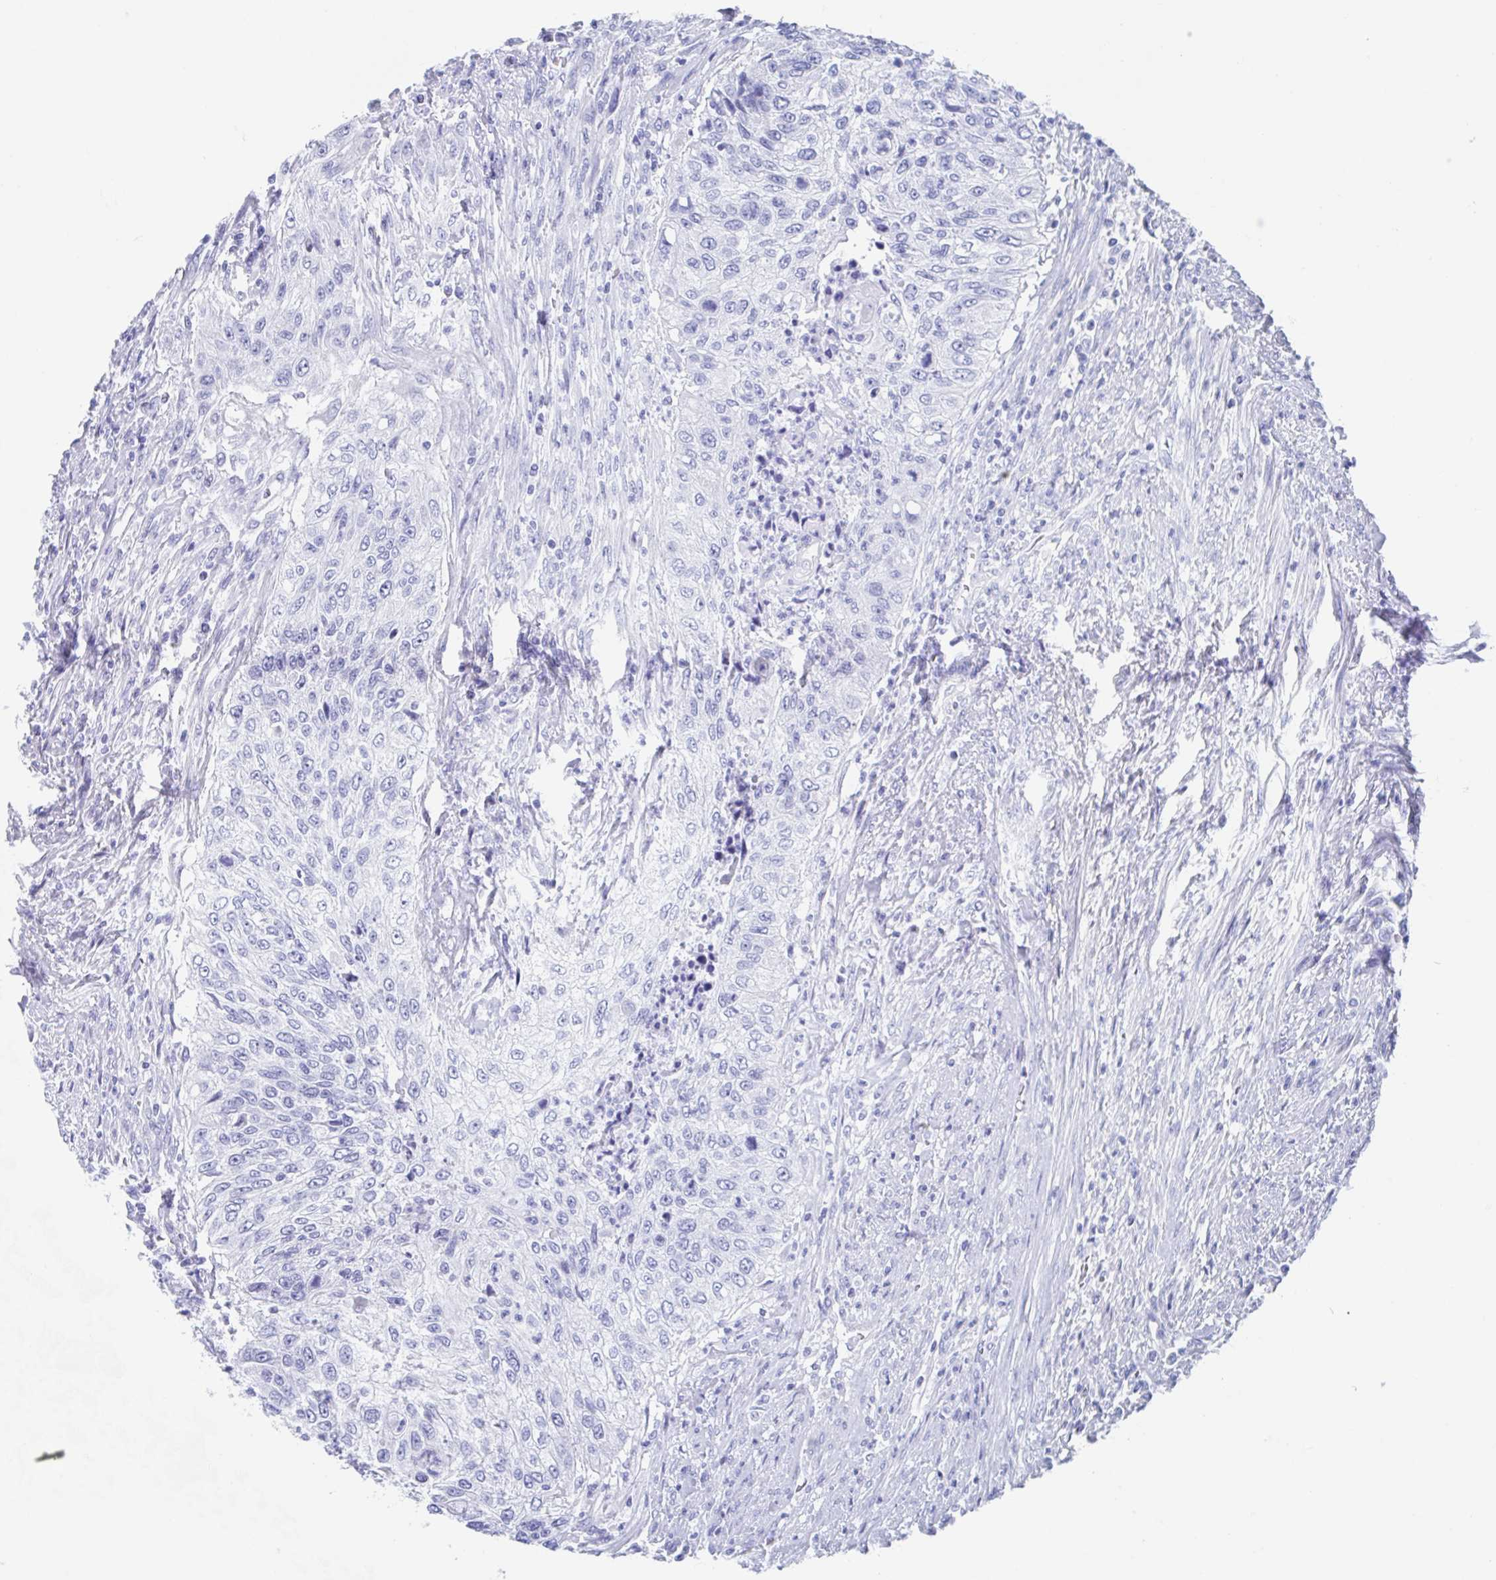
{"staining": {"intensity": "negative", "quantity": "none", "location": "none"}, "tissue": "urothelial cancer", "cell_type": "Tumor cells", "image_type": "cancer", "snomed": [{"axis": "morphology", "description": "Urothelial carcinoma, High grade"}, {"axis": "topography", "description": "Urinary bladder"}], "caption": "This image is of urothelial cancer stained with immunohistochemistry (IHC) to label a protein in brown with the nuclei are counter-stained blue. There is no positivity in tumor cells.", "gene": "SHCBP1L", "patient": {"sex": "female", "age": 60}}